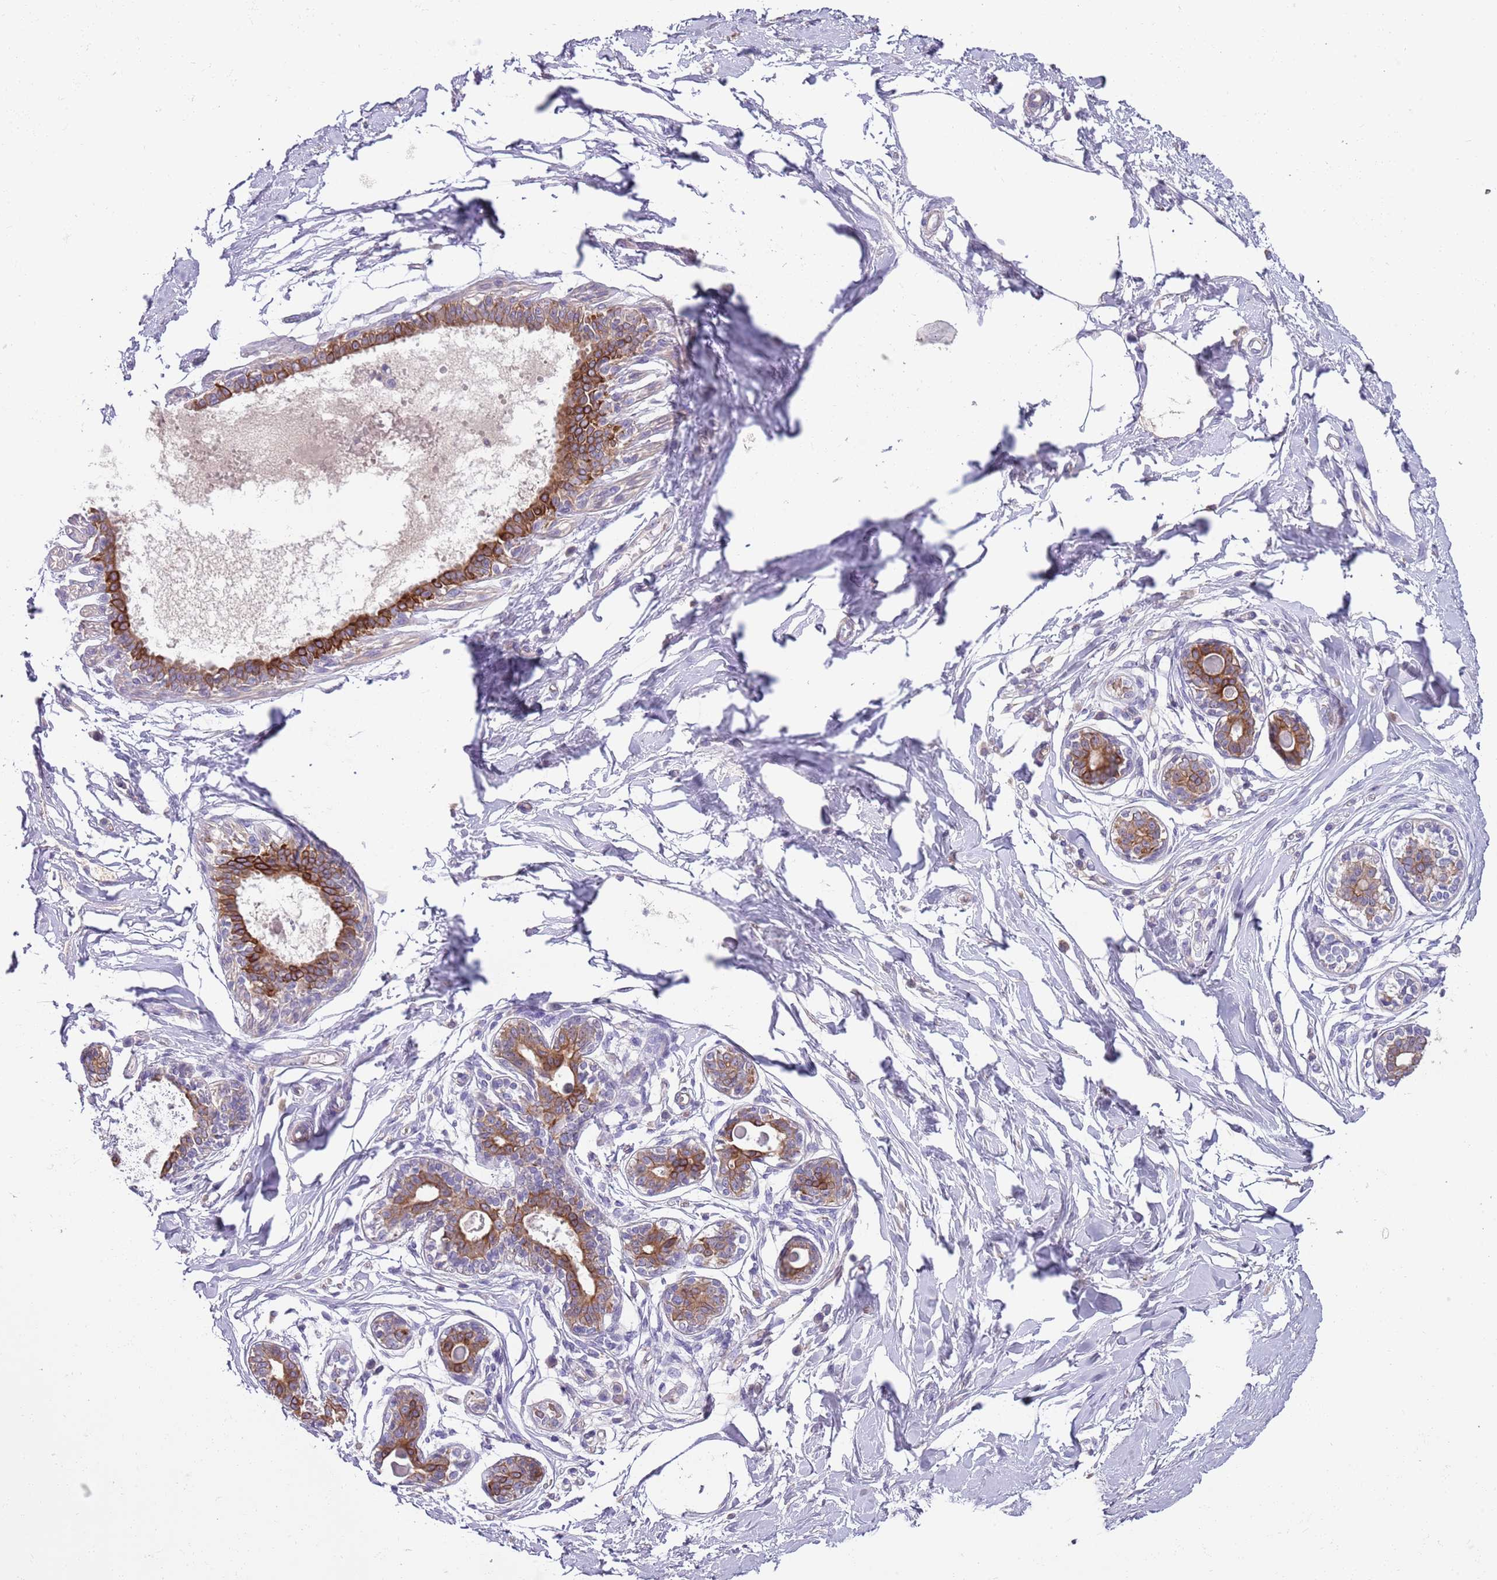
{"staining": {"intensity": "negative", "quantity": "none", "location": "none"}, "tissue": "breast", "cell_type": "Adipocytes", "image_type": "normal", "snomed": [{"axis": "morphology", "description": "Normal tissue, NOS"}, {"axis": "topography", "description": "Breast"}], "caption": "DAB immunohistochemical staining of benign breast reveals no significant staining in adipocytes. (DAB immunohistochemistry (IHC) visualized using brightfield microscopy, high magnification).", "gene": "HES3", "patient": {"sex": "female", "age": 45}}